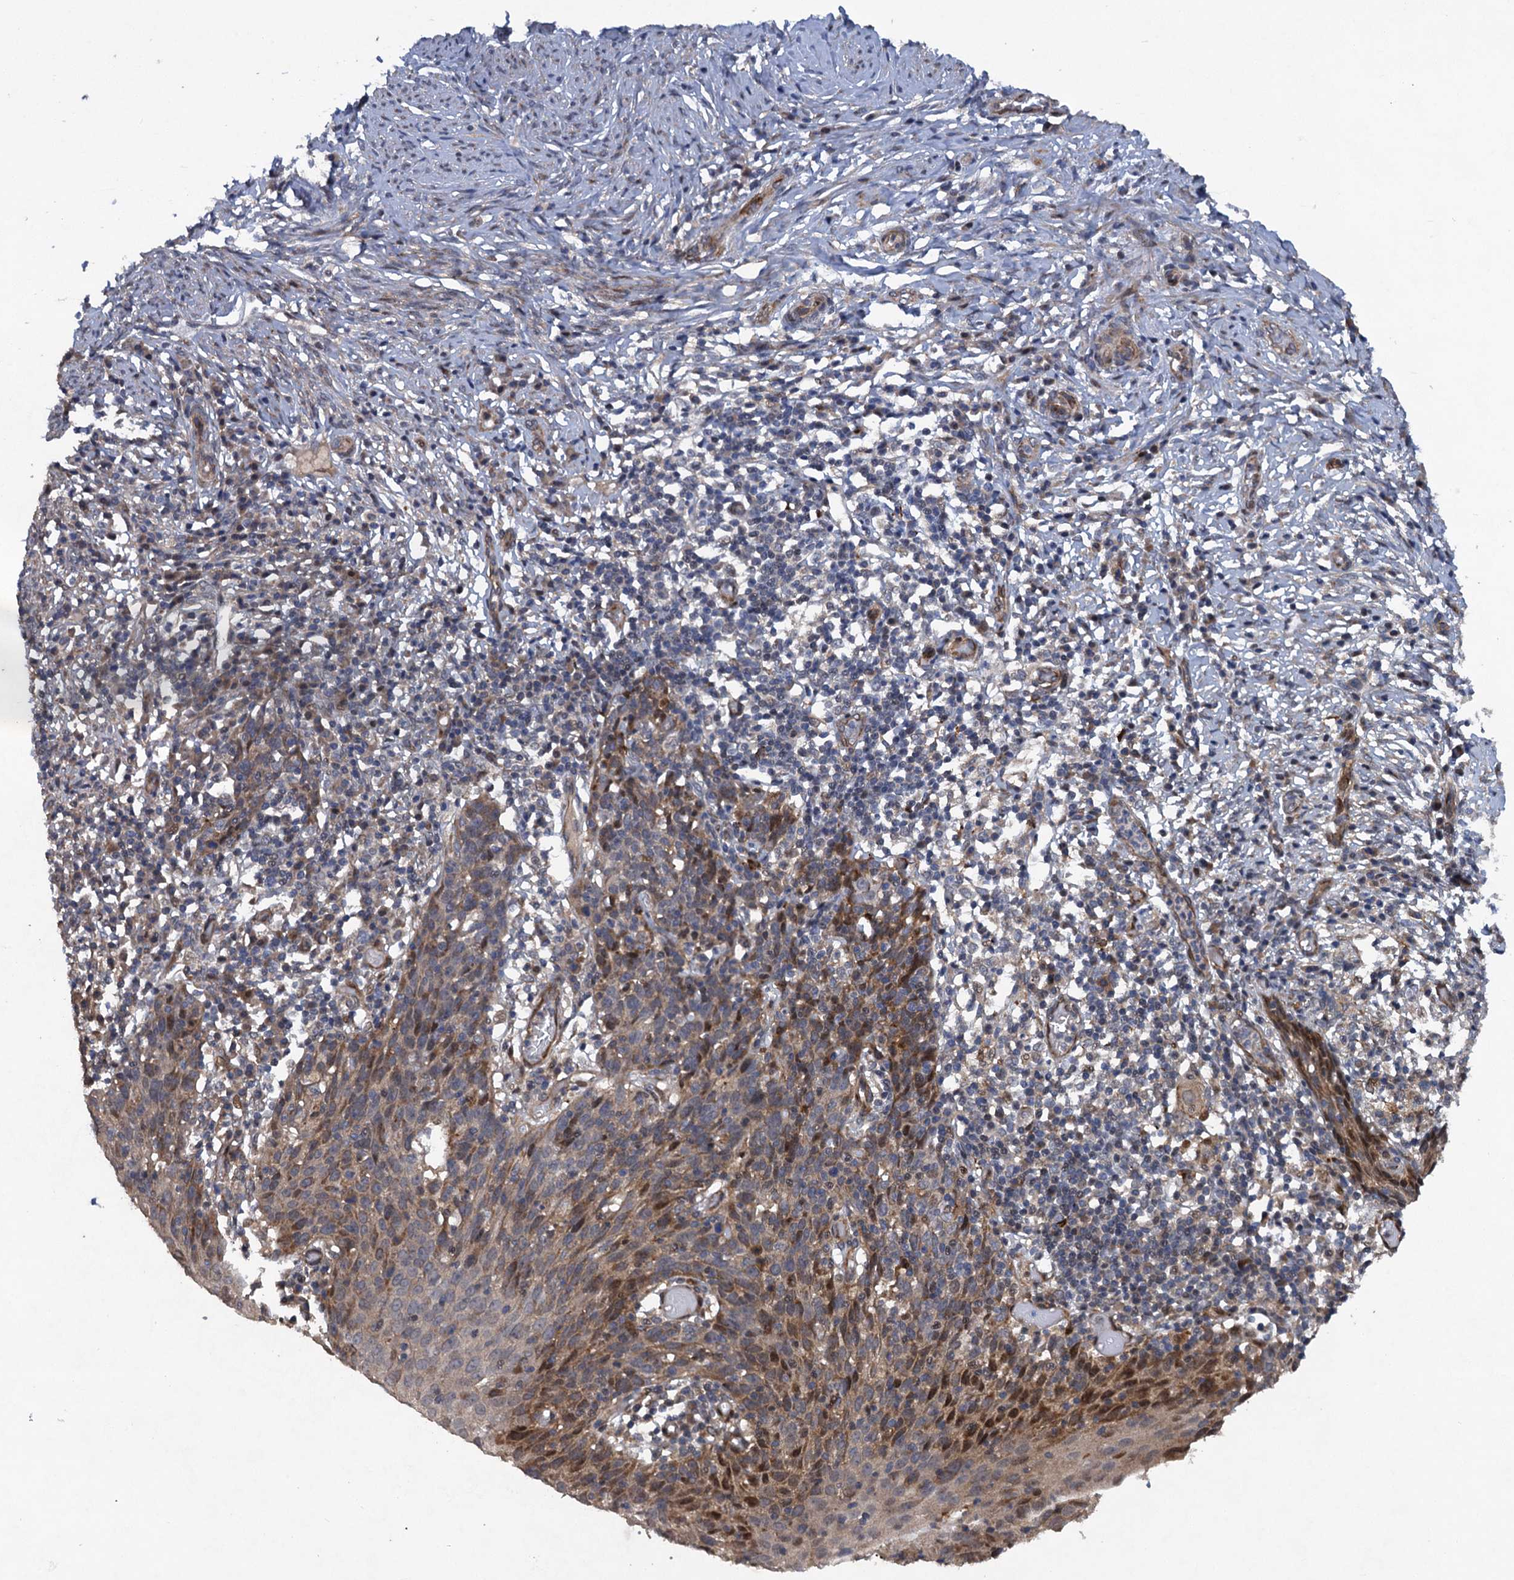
{"staining": {"intensity": "moderate", "quantity": "<25%", "location": "nuclear"}, "tissue": "cervical cancer", "cell_type": "Tumor cells", "image_type": "cancer", "snomed": [{"axis": "morphology", "description": "Squamous cell carcinoma, NOS"}, {"axis": "topography", "description": "Cervix"}], "caption": "Immunohistochemistry photomicrograph of neoplastic tissue: cervical cancer (squamous cell carcinoma) stained using IHC demonstrates low levels of moderate protein expression localized specifically in the nuclear of tumor cells, appearing as a nuclear brown color.", "gene": "NUDT22", "patient": {"sex": "female", "age": 50}}